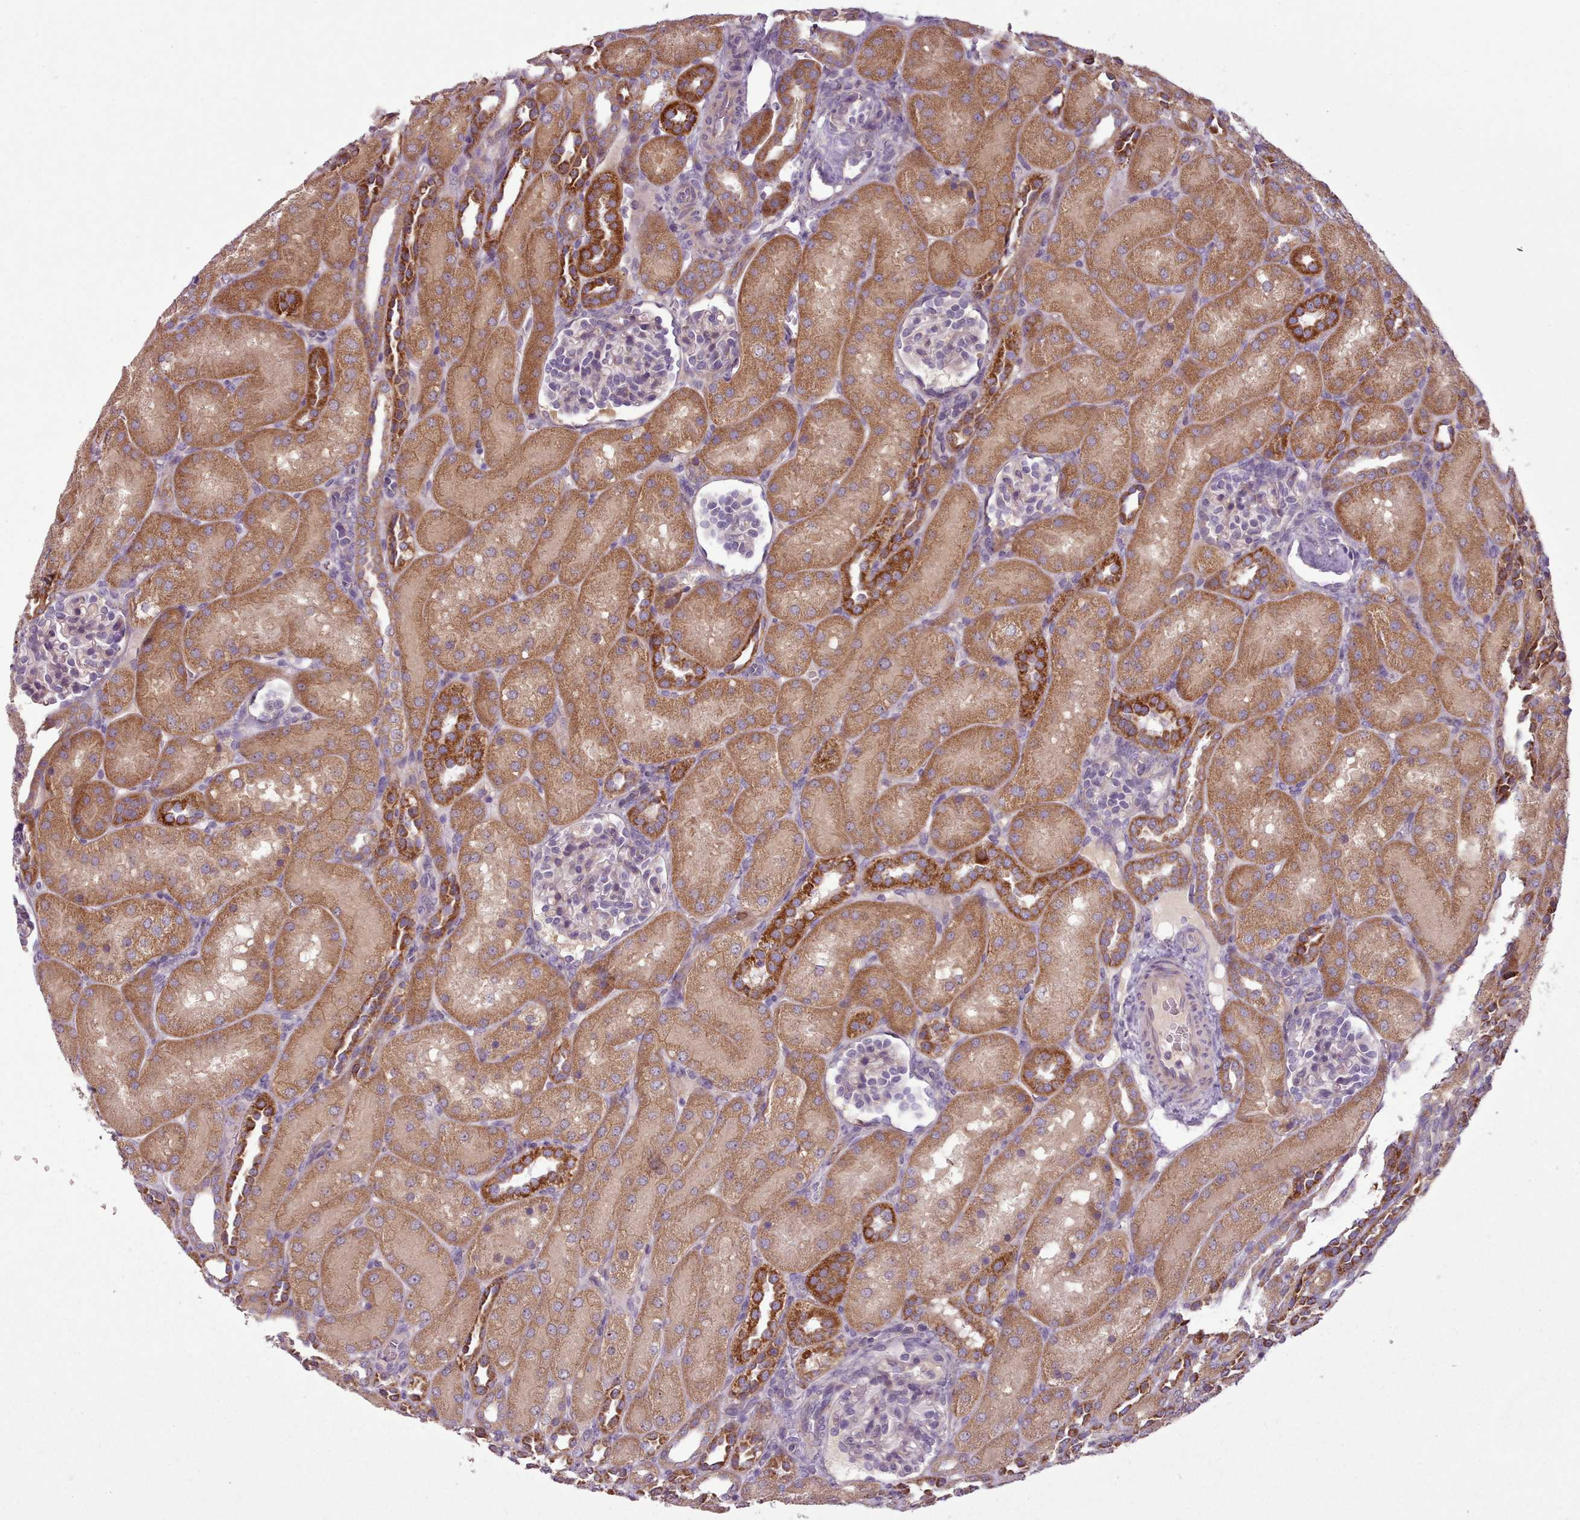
{"staining": {"intensity": "negative", "quantity": "none", "location": "none"}, "tissue": "kidney", "cell_type": "Cells in glomeruli", "image_type": "normal", "snomed": [{"axis": "morphology", "description": "Normal tissue, NOS"}, {"axis": "topography", "description": "Kidney"}], "caption": "IHC of benign human kidney exhibits no staining in cells in glomeruli.", "gene": "NT5DC2", "patient": {"sex": "male", "age": 1}}